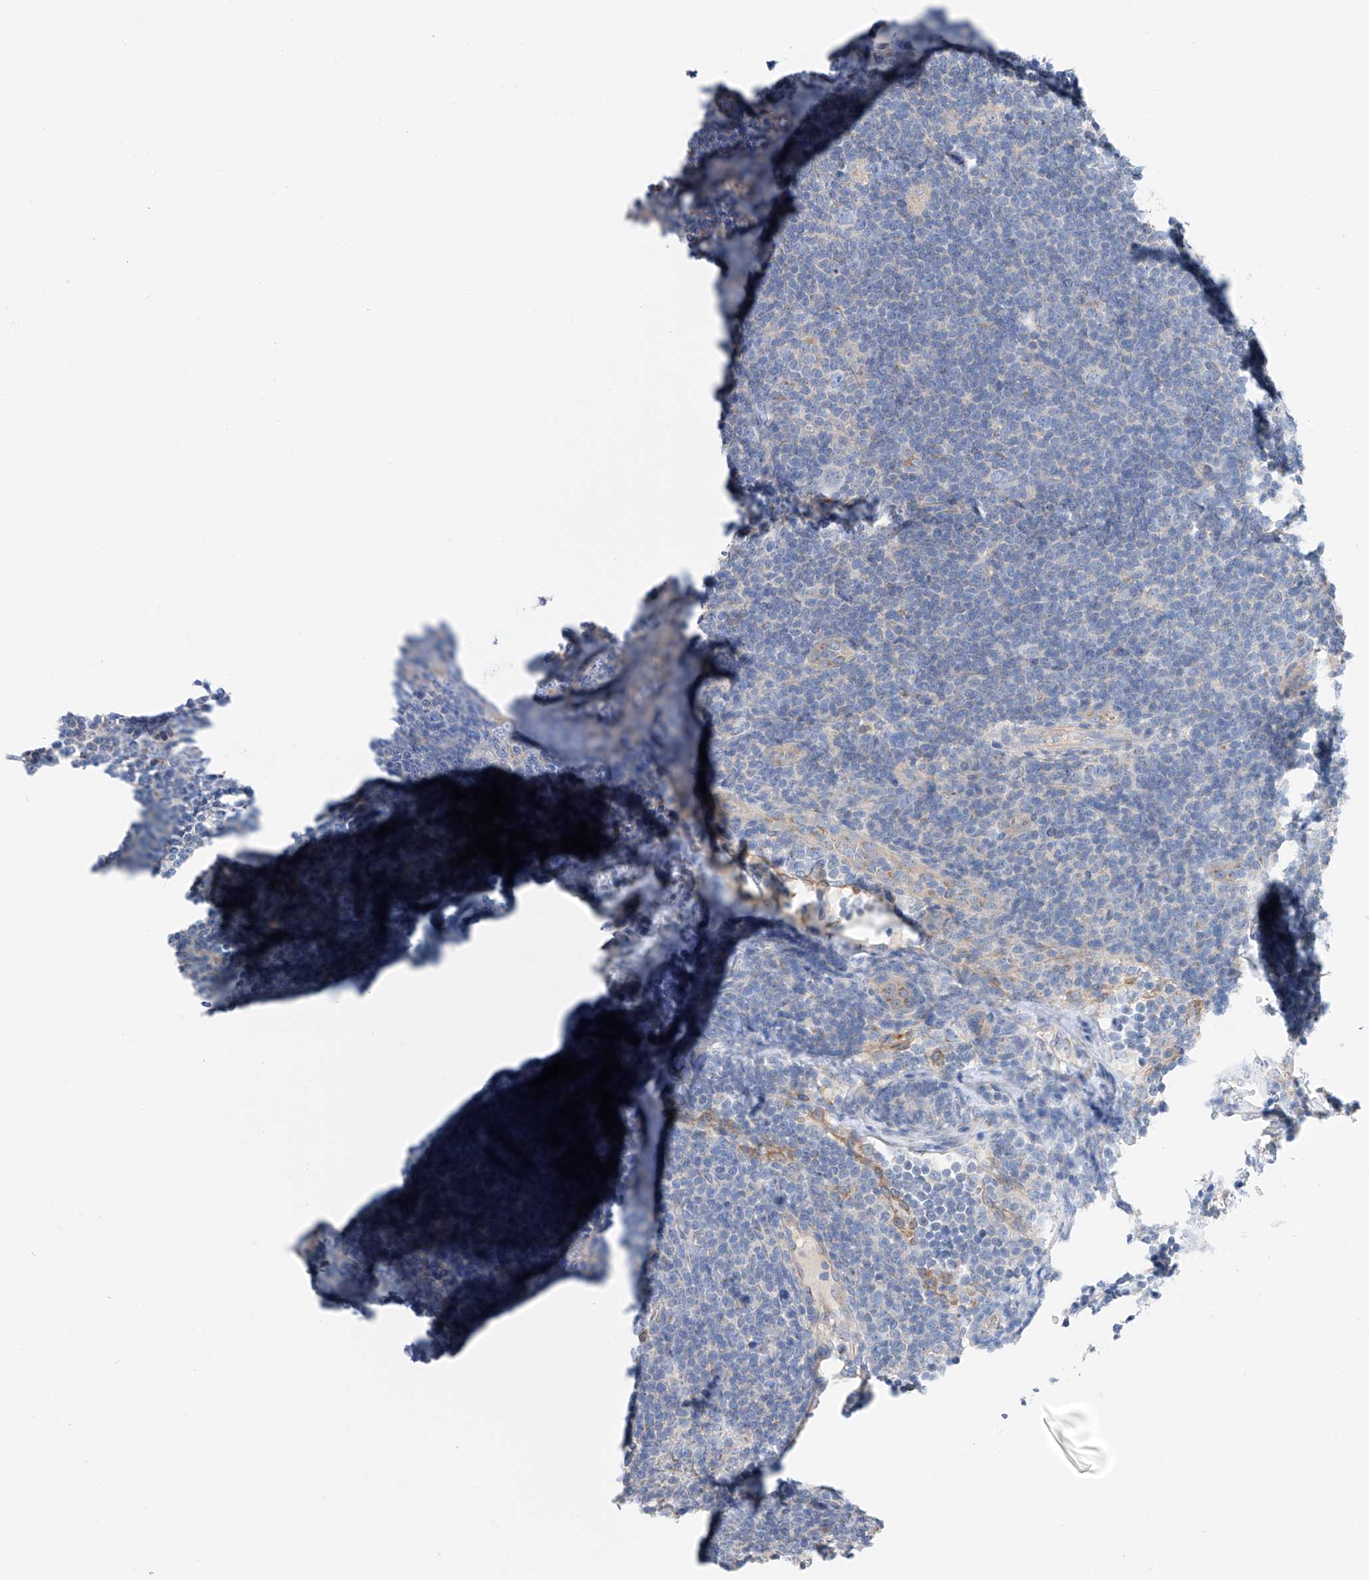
{"staining": {"intensity": "negative", "quantity": "none", "location": "none"}, "tissue": "lymphoma", "cell_type": "Tumor cells", "image_type": "cancer", "snomed": [{"axis": "morphology", "description": "Hodgkin's disease, NOS"}, {"axis": "topography", "description": "Lymph node"}], "caption": "A histopathology image of human lymphoma is negative for staining in tumor cells. (DAB (3,3'-diaminobenzidine) IHC with hematoxylin counter stain).", "gene": "SLC22A7", "patient": {"sex": "female", "age": 57}}